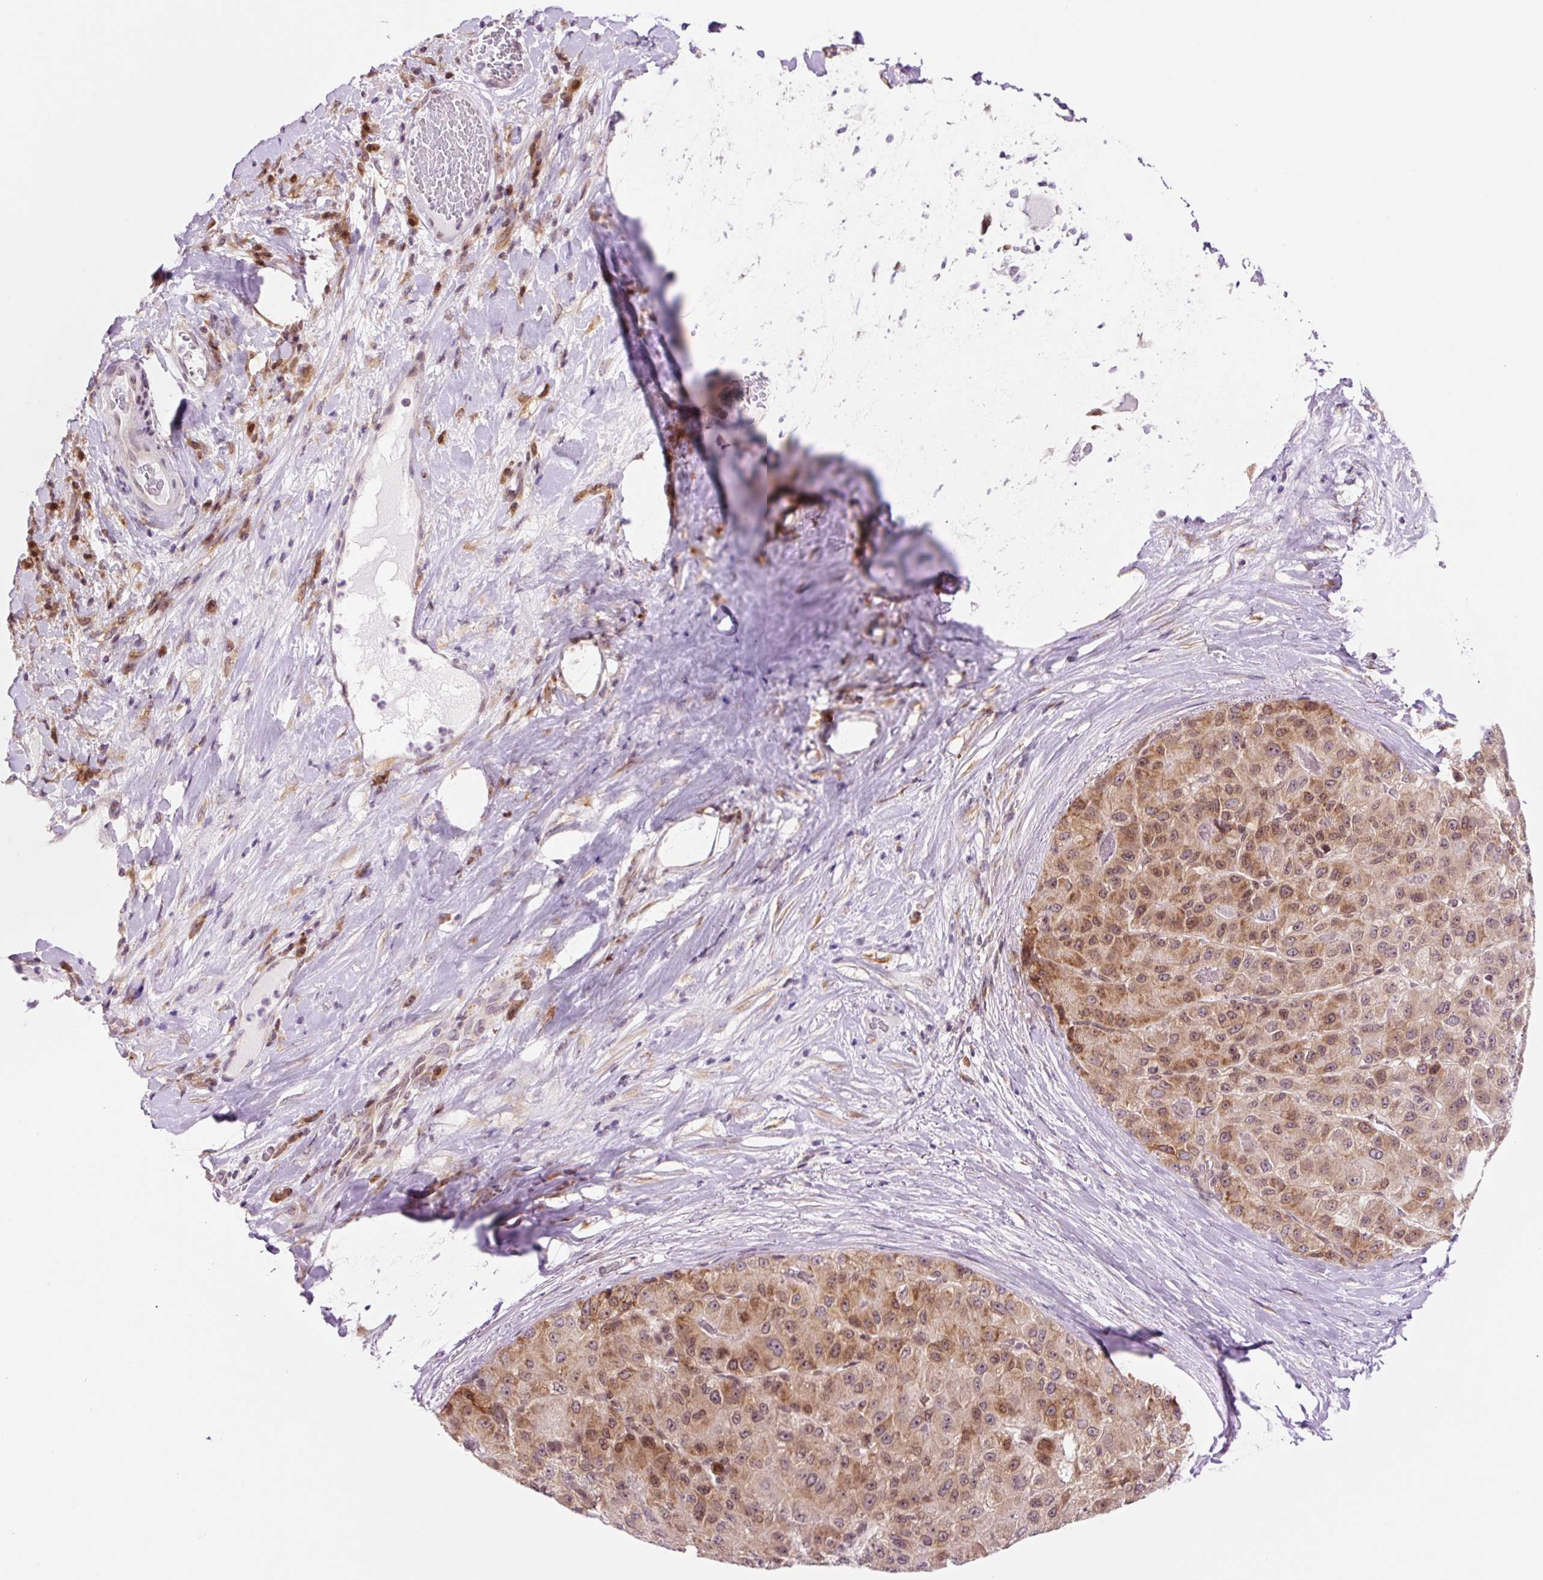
{"staining": {"intensity": "moderate", "quantity": ">75%", "location": "cytoplasmic/membranous"}, "tissue": "liver cancer", "cell_type": "Tumor cells", "image_type": "cancer", "snomed": [{"axis": "morphology", "description": "Carcinoma, Hepatocellular, NOS"}, {"axis": "topography", "description": "Liver"}], "caption": "Liver cancer (hepatocellular carcinoma) was stained to show a protein in brown. There is medium levels of moderate cytoplasmic/membranous expression in about >75% of tumor cells.", "gene": "RPL41", "patient": {"sex": "male", "age": 80}}